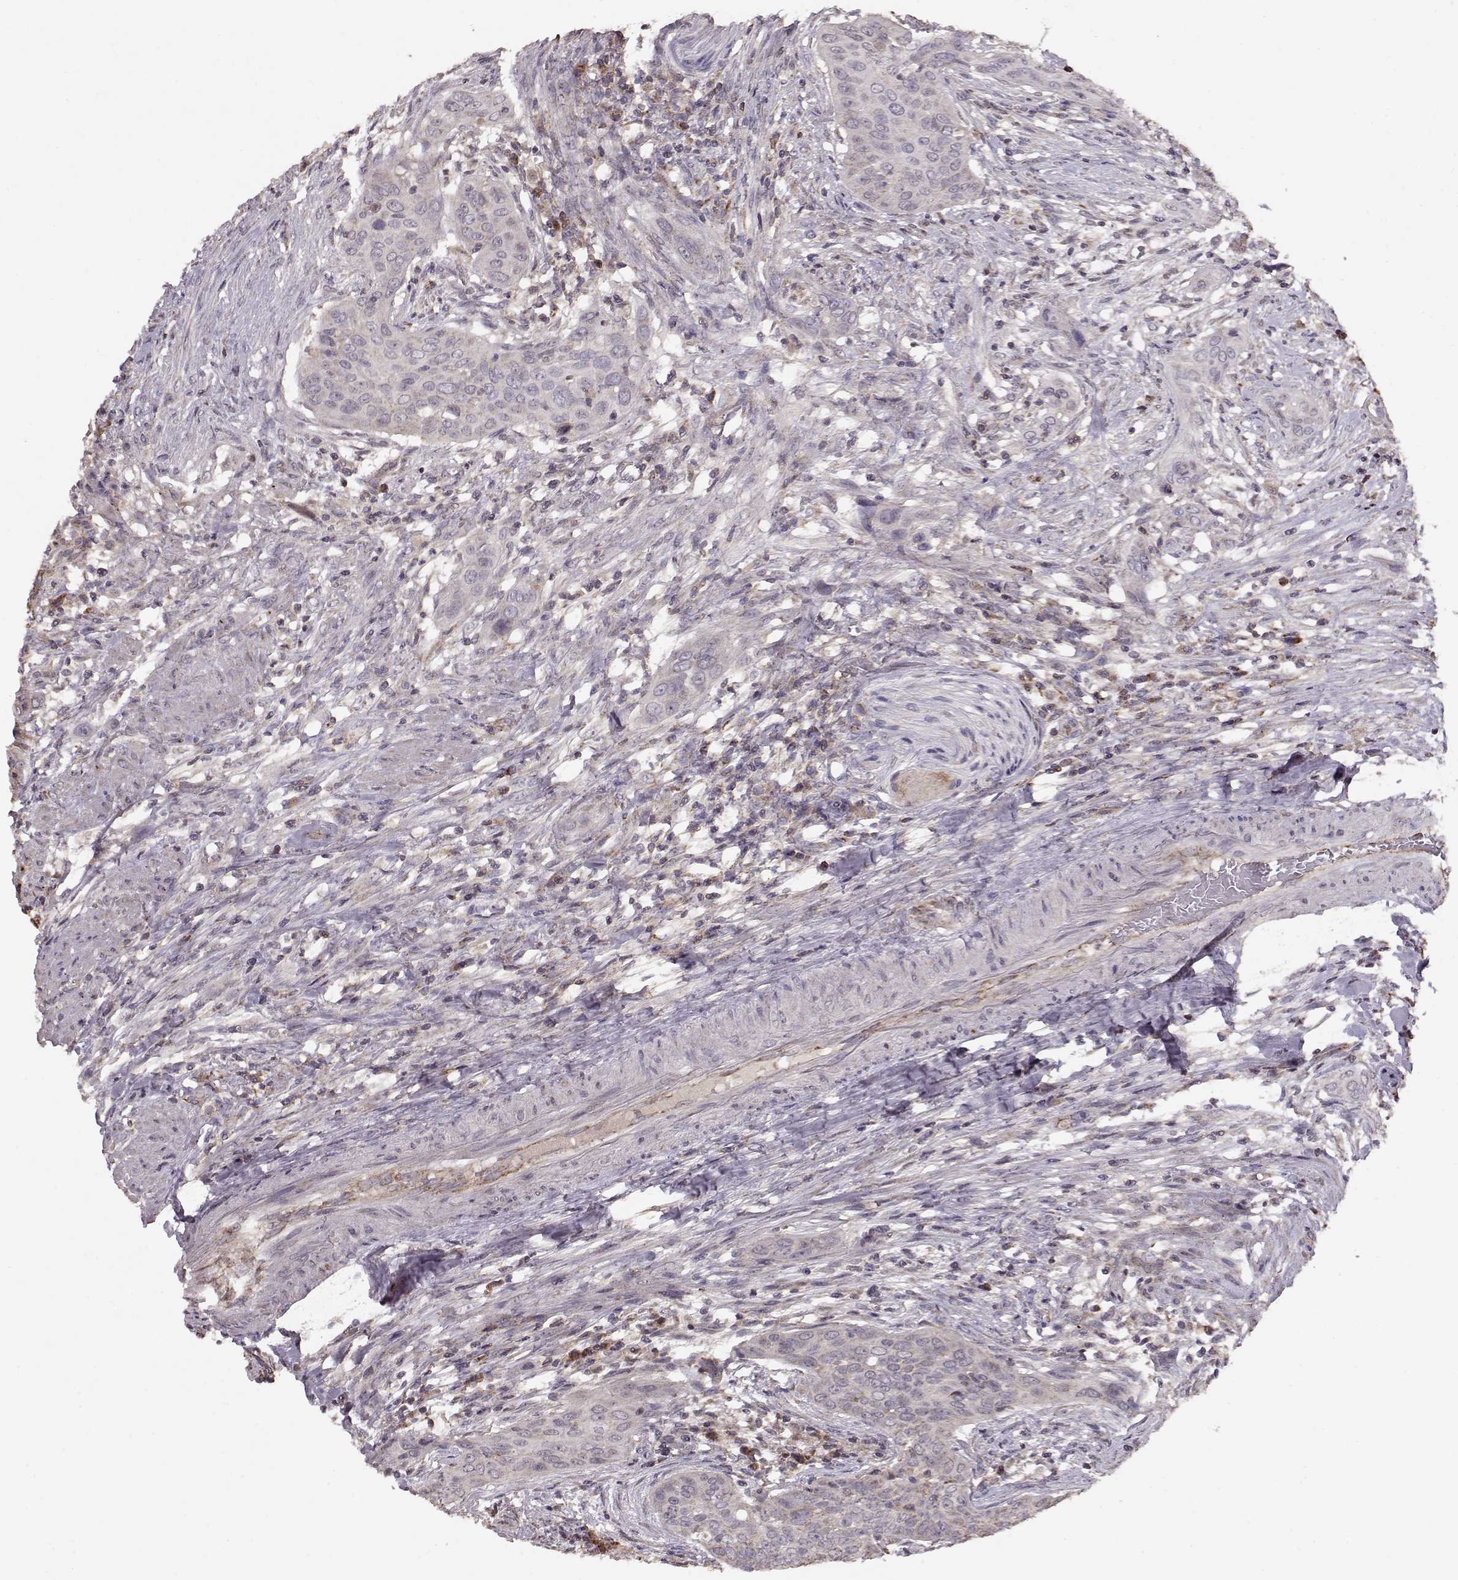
{"staining": {"intensity": "weak", "quantity": "<25%", "location": "cytoplasmic/membranous"}, "tissue": "urothelial cancer", "cell_type": "Tumor cells", "image_type": "cancer", "snomed": [{"axis": "morphology", "description": "Urothelial carcinoma, High grade"}, {"axis": "topography", "description": "Urinary bladder"}], "caption": "Tumor cells show no significant protein expression in urothelial carcinoma (high-grade).", "gene": "CMTM3", "patient": {"sex": "male", "age": 82}}